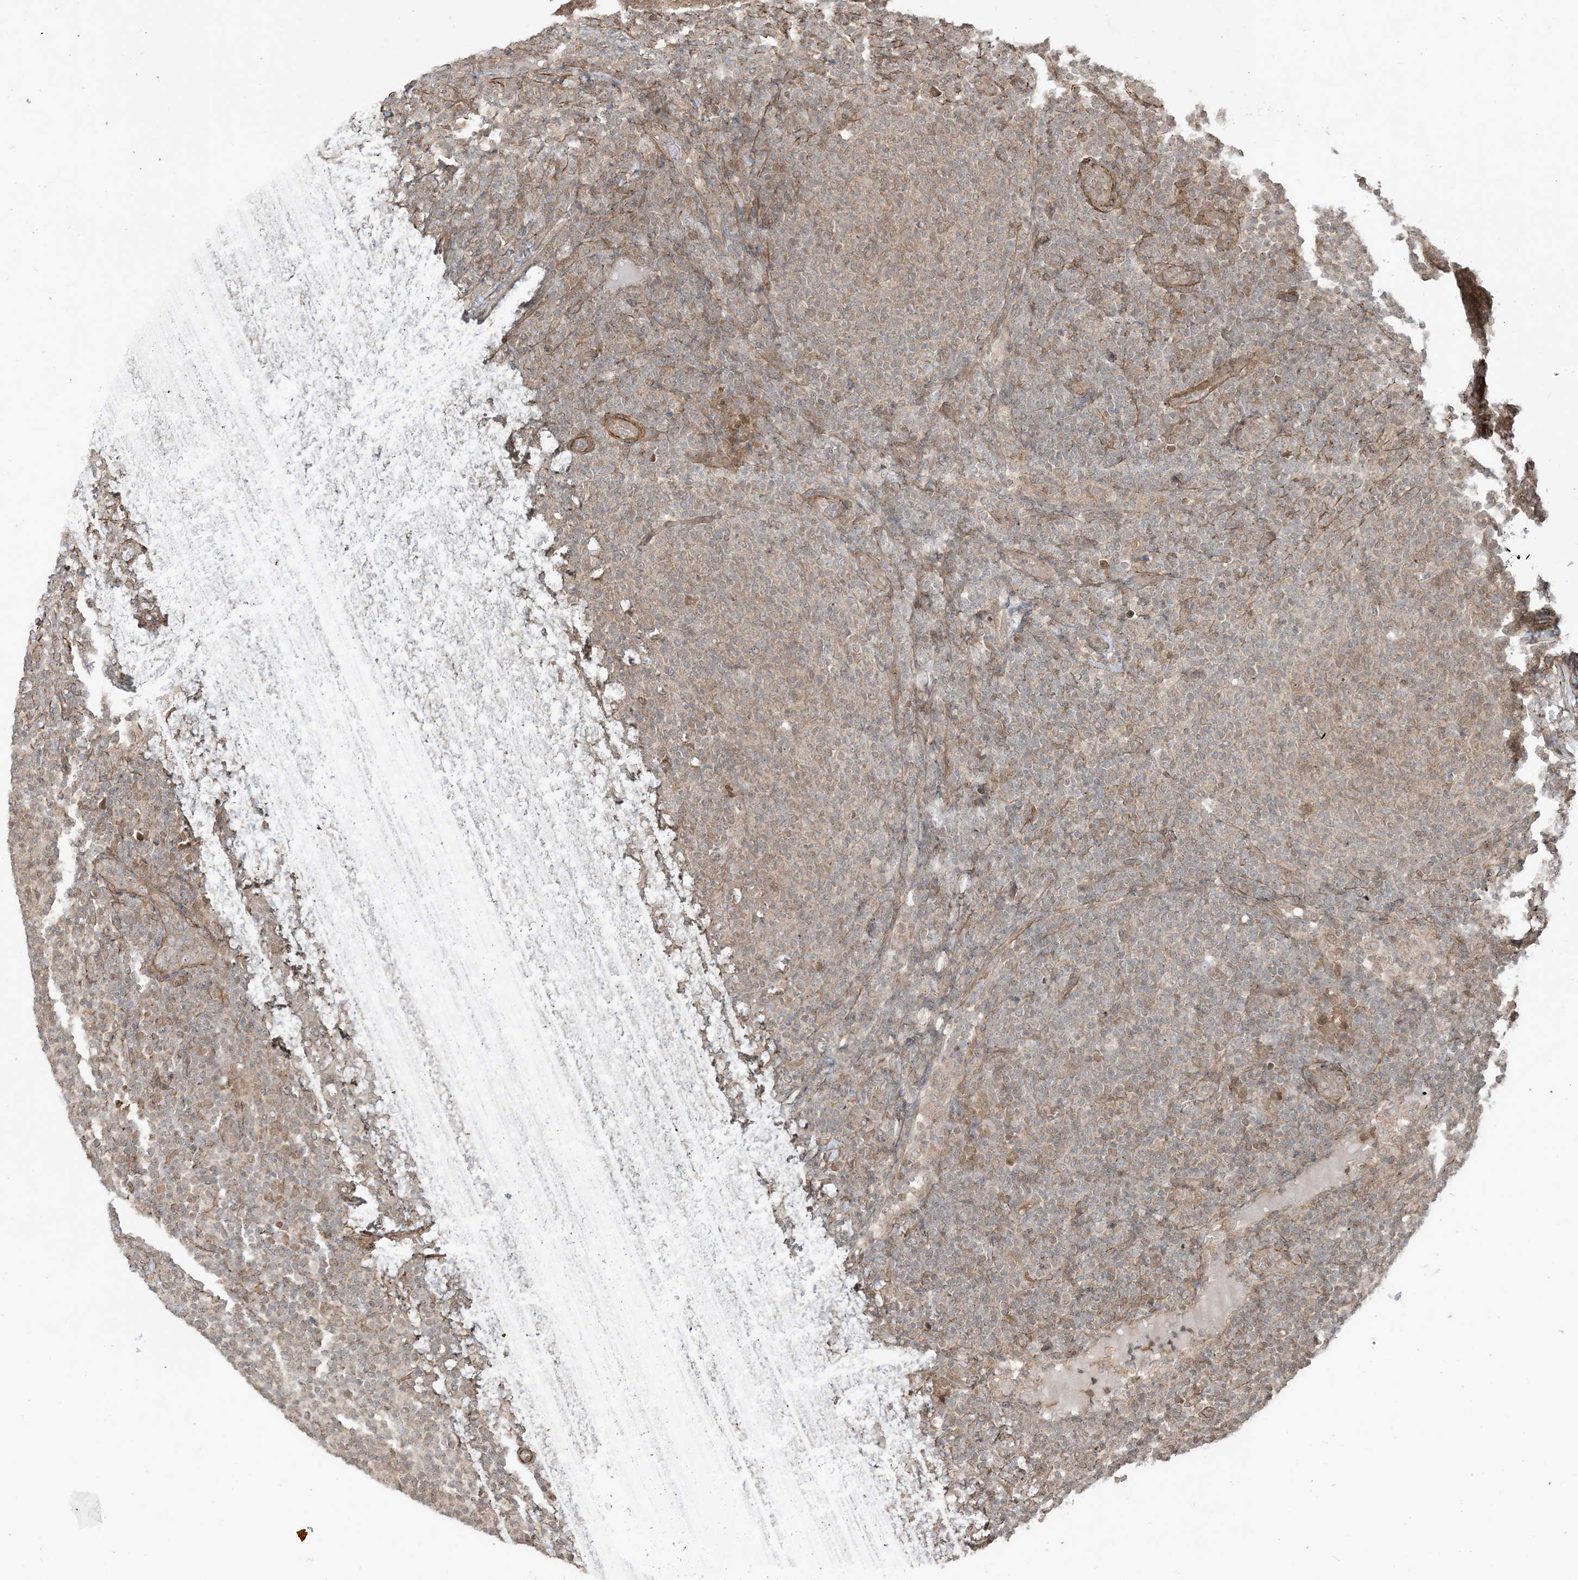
{"staining": {"intensity": "moderate", "quantity": "25%-75%", "location": "cytoplasmic/membranous"}, "tissue": "lymphoma", "cell_type": "Tumor cells", "image_type": "cancer", "snomed": [{"axis": "morphology", "description": "Malignant lymphoma, non-Hodgkin's type, Low grade"}, {"axis": "topography", "description": "Lymph node"}], "caption": "A histopathology image showing moderate cytoplasmic/membranous expression in about 25%-75% of tumor cells in malignant lymphoma, non-Hodgkin's type (low-grade), as visualized by brown immunohistochemical staining.", "gene": "TBCC", "patient": {"sex": "male", "age": 66}}